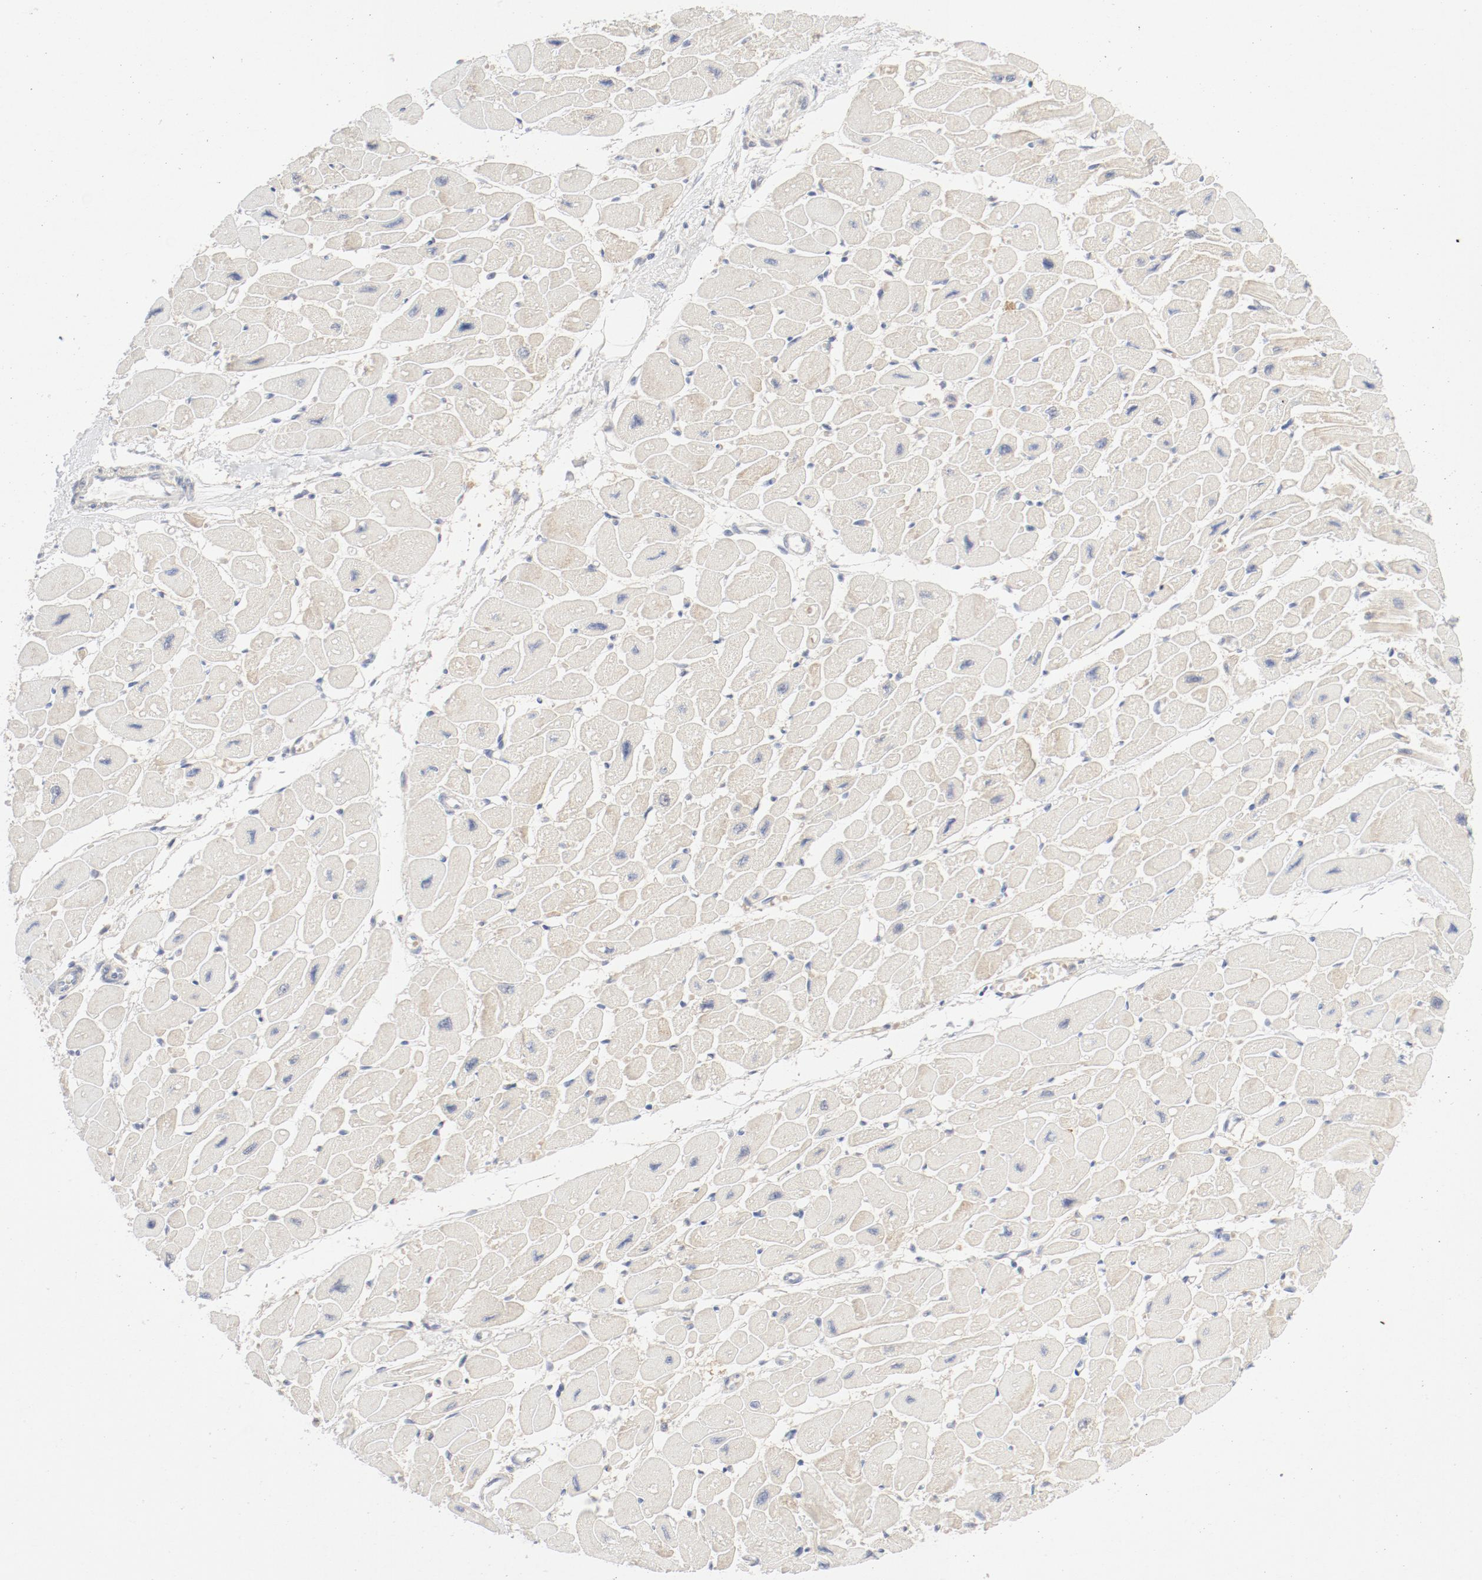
{"staining": {"intensity": "weak", "quantity": "25%-75%", "location": "cytoplasmic/membranous"}, "tissue": "heart muscle", "cell_type": "Cardiomyocytes", "image_type": "normal", "snomed": [{"axis": "morphology", "description": "Normal tissue, NOS"}, {"axis": "topography", "description": "Heart"}], "caption": "A low amount of weak cytoplasmic/membranous positivity is identified in about 25%-75% of cardiomyocytes in benign heart muscle. (Stains: DAB (3,3'-diaminobenzidine) in brown, nuclei in blue, Microscopy: brightfield microscopy at high magnification).", "gene": "PGM1", "patient": {"sex": "female", "age": 54}}